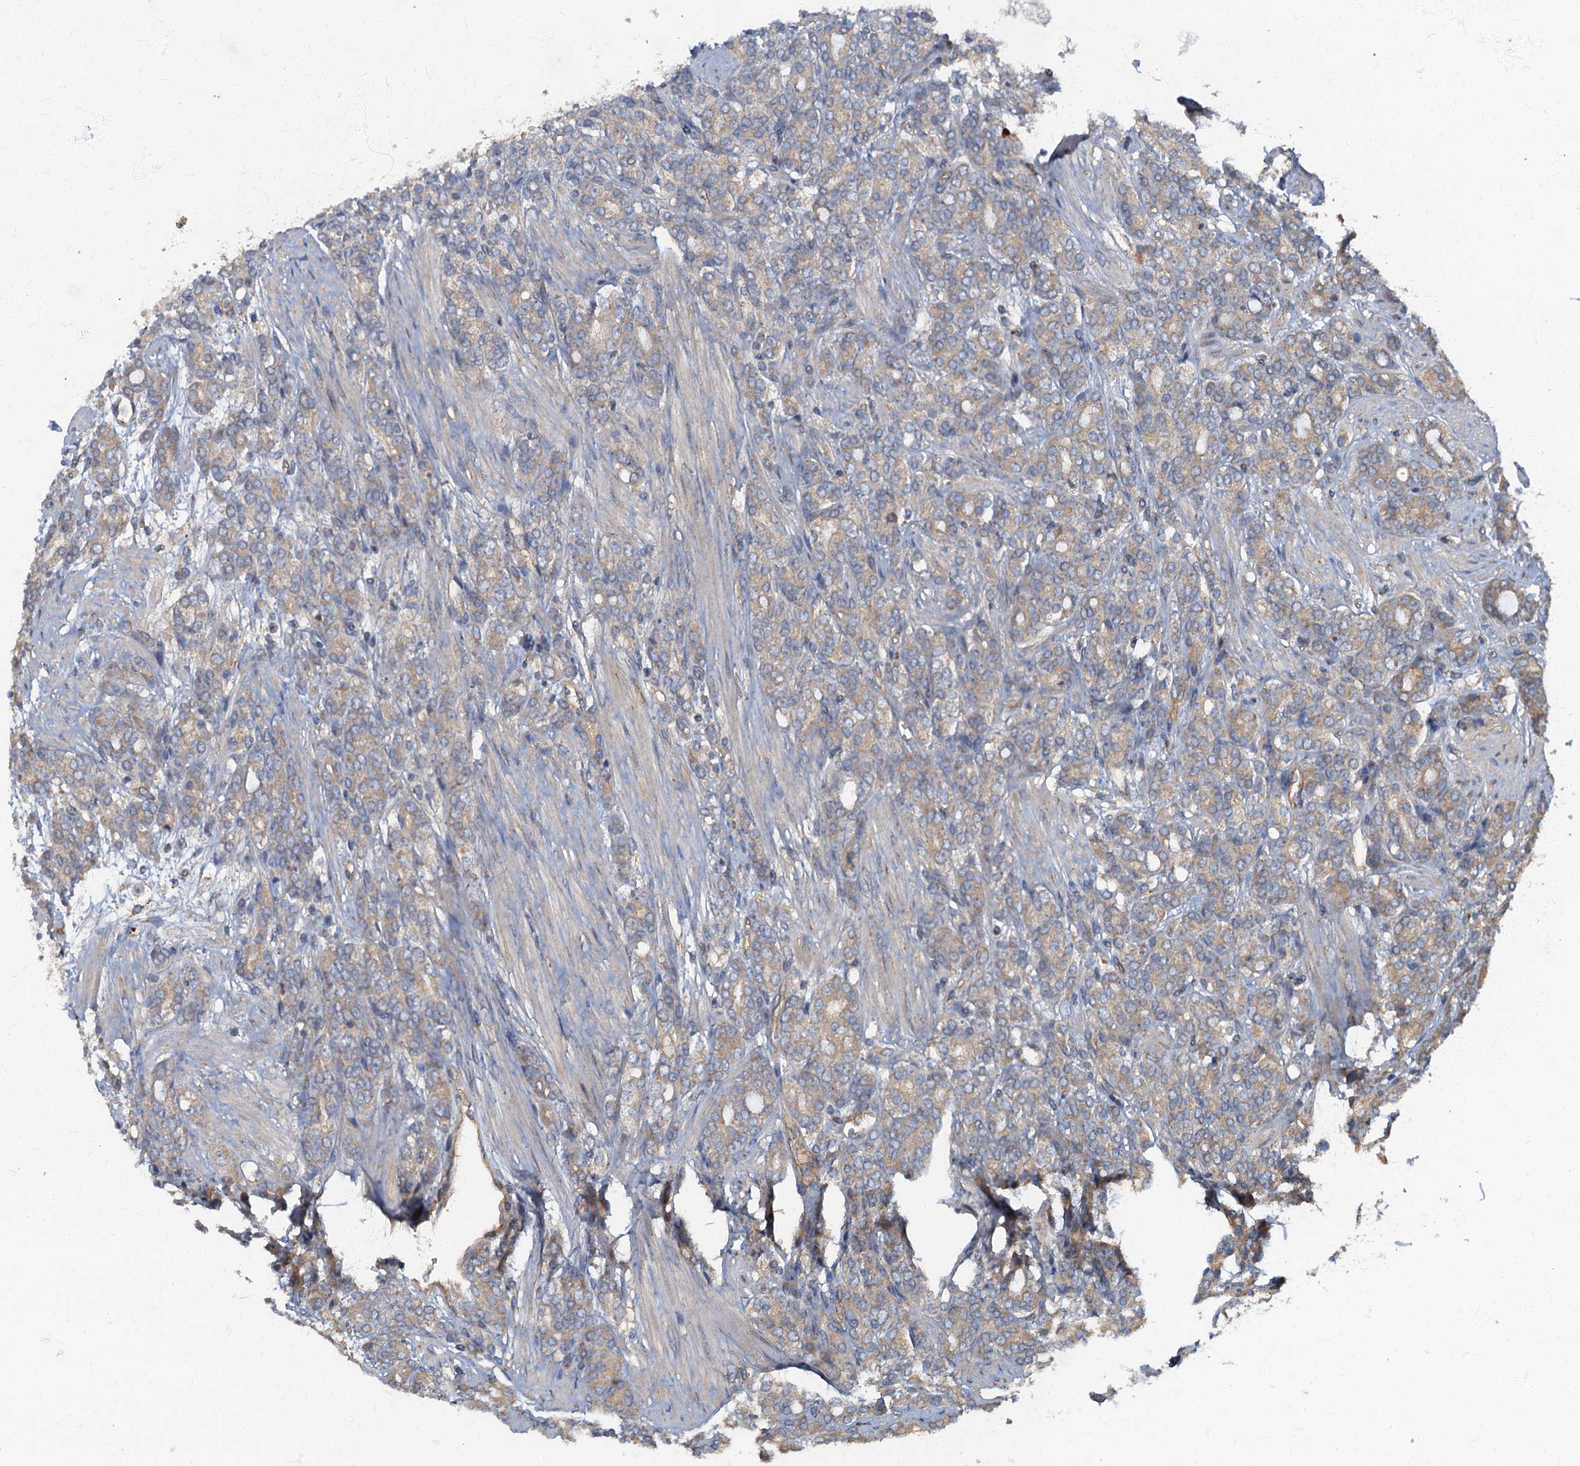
{"staining": {"intensity": "weak", "quantity": "25%-75%", "location": "cytoplasmic/membranous"}, "tissue": "prostate cancer", "cell_type": "Tumor cells", "image_type": "cancer", "snomed": [{"axis": "morphology", "description": "Adenocarcinoma, High grade"}, {"axis": "topography", "description": "Prostate"}], "caption": "A micrograph of prostate cancer stained for a protein reveals weak cytoplasmic/membranous brown staining in tumor cells.", "gene": "ARL11", "patient": {"sex": "male", "age": 62}}